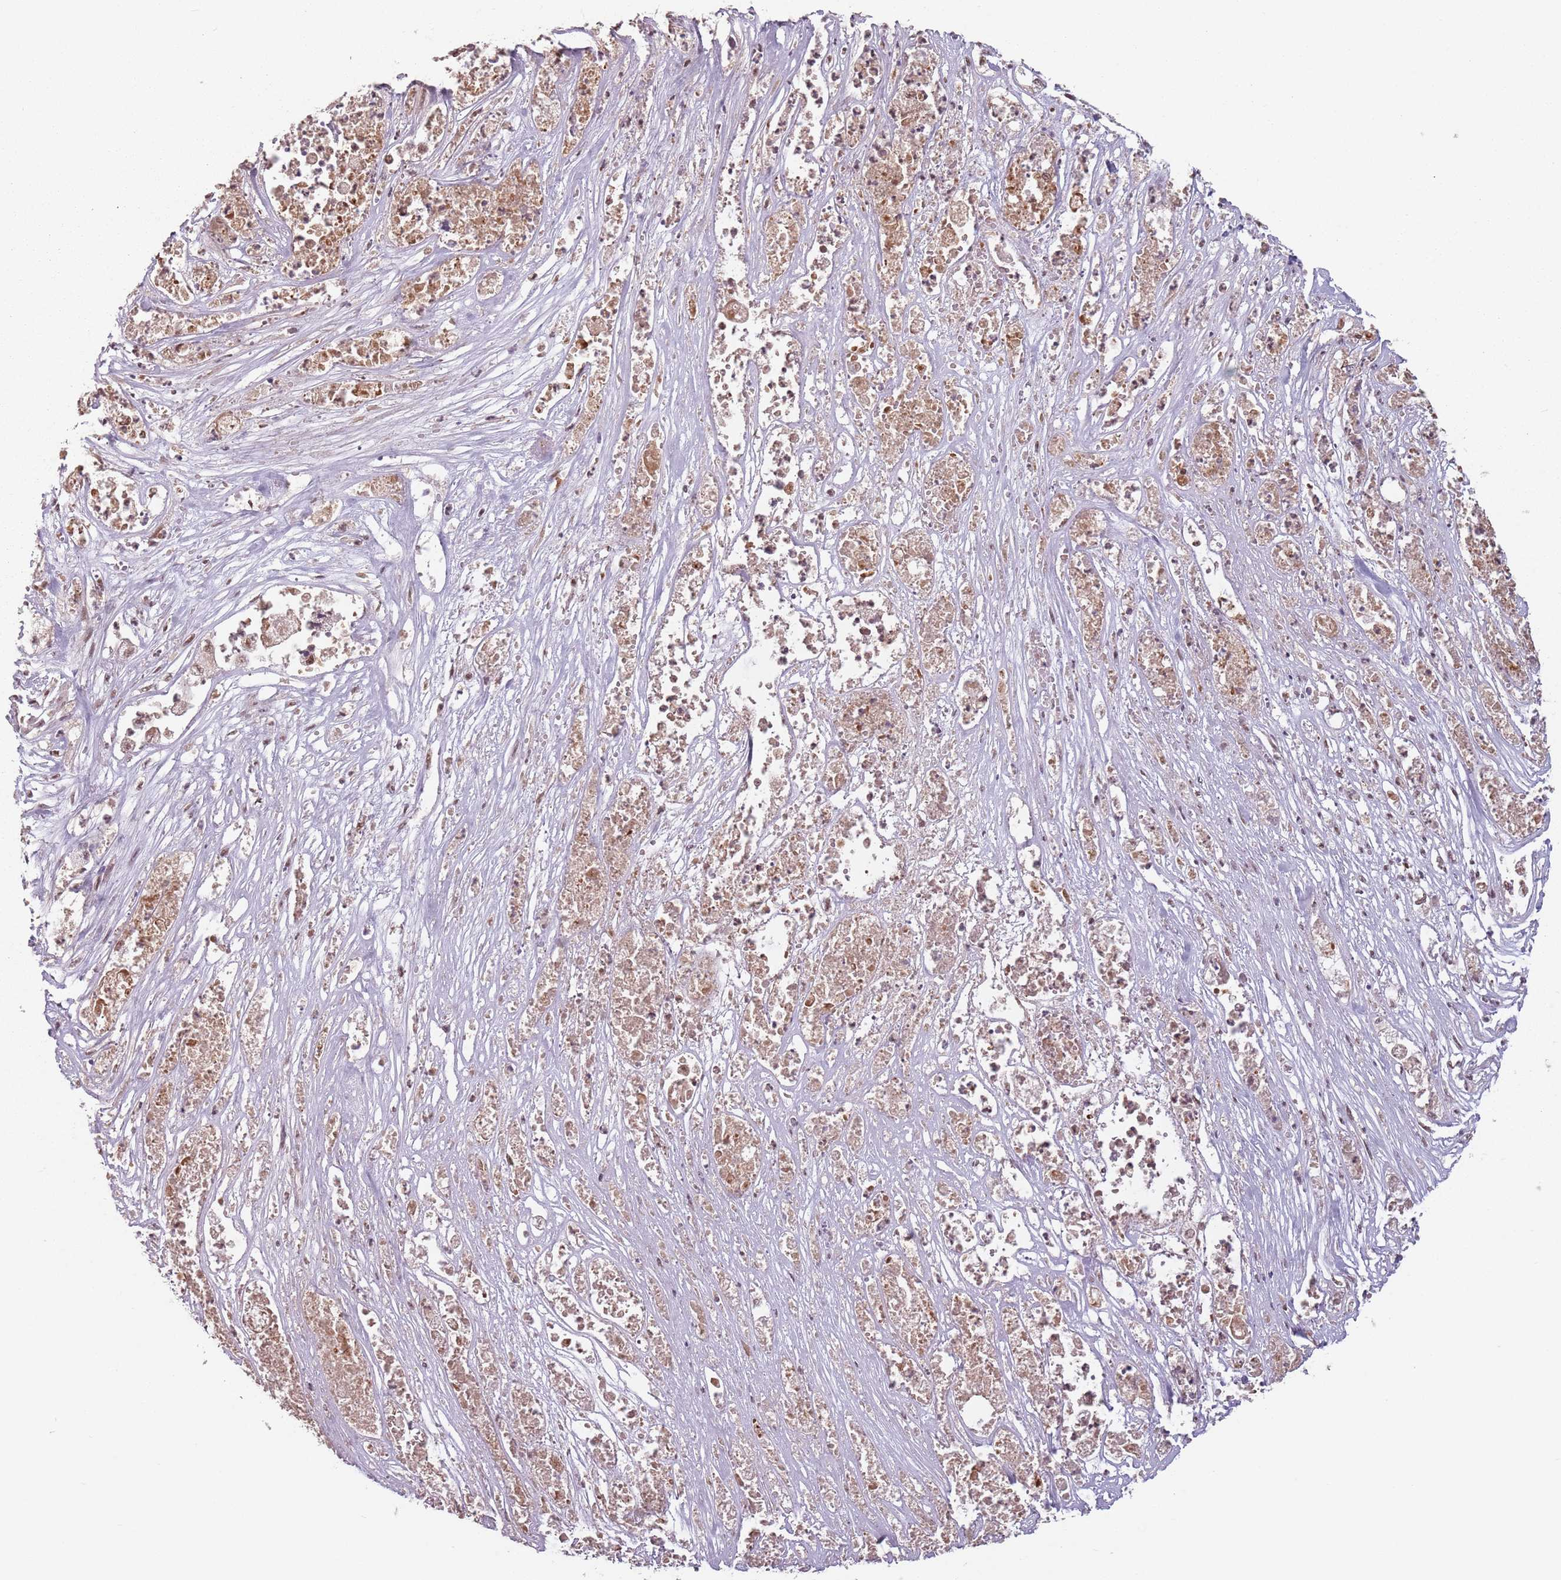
{"staining": {"intensity": "moderate", "quantity": ">75%", "location": "nuclear"}, "tissue": "pancreatic cancer", "cell_type": "Tumor cells", "image_type": "cancer", "snomed": [{"axis": "morphology", "description": "Adenocarcinoma, NOS"}, {"axis": "topography", "description": "Pancreas"}], "caption": "A medium amount of moderate nuclear positivity is present in approximately >75% of tumor cells in adenocarcinoma (pancreatic) tissue.", "gene": "NCBP1", "patient": {"sex": "female", "age": 78}}